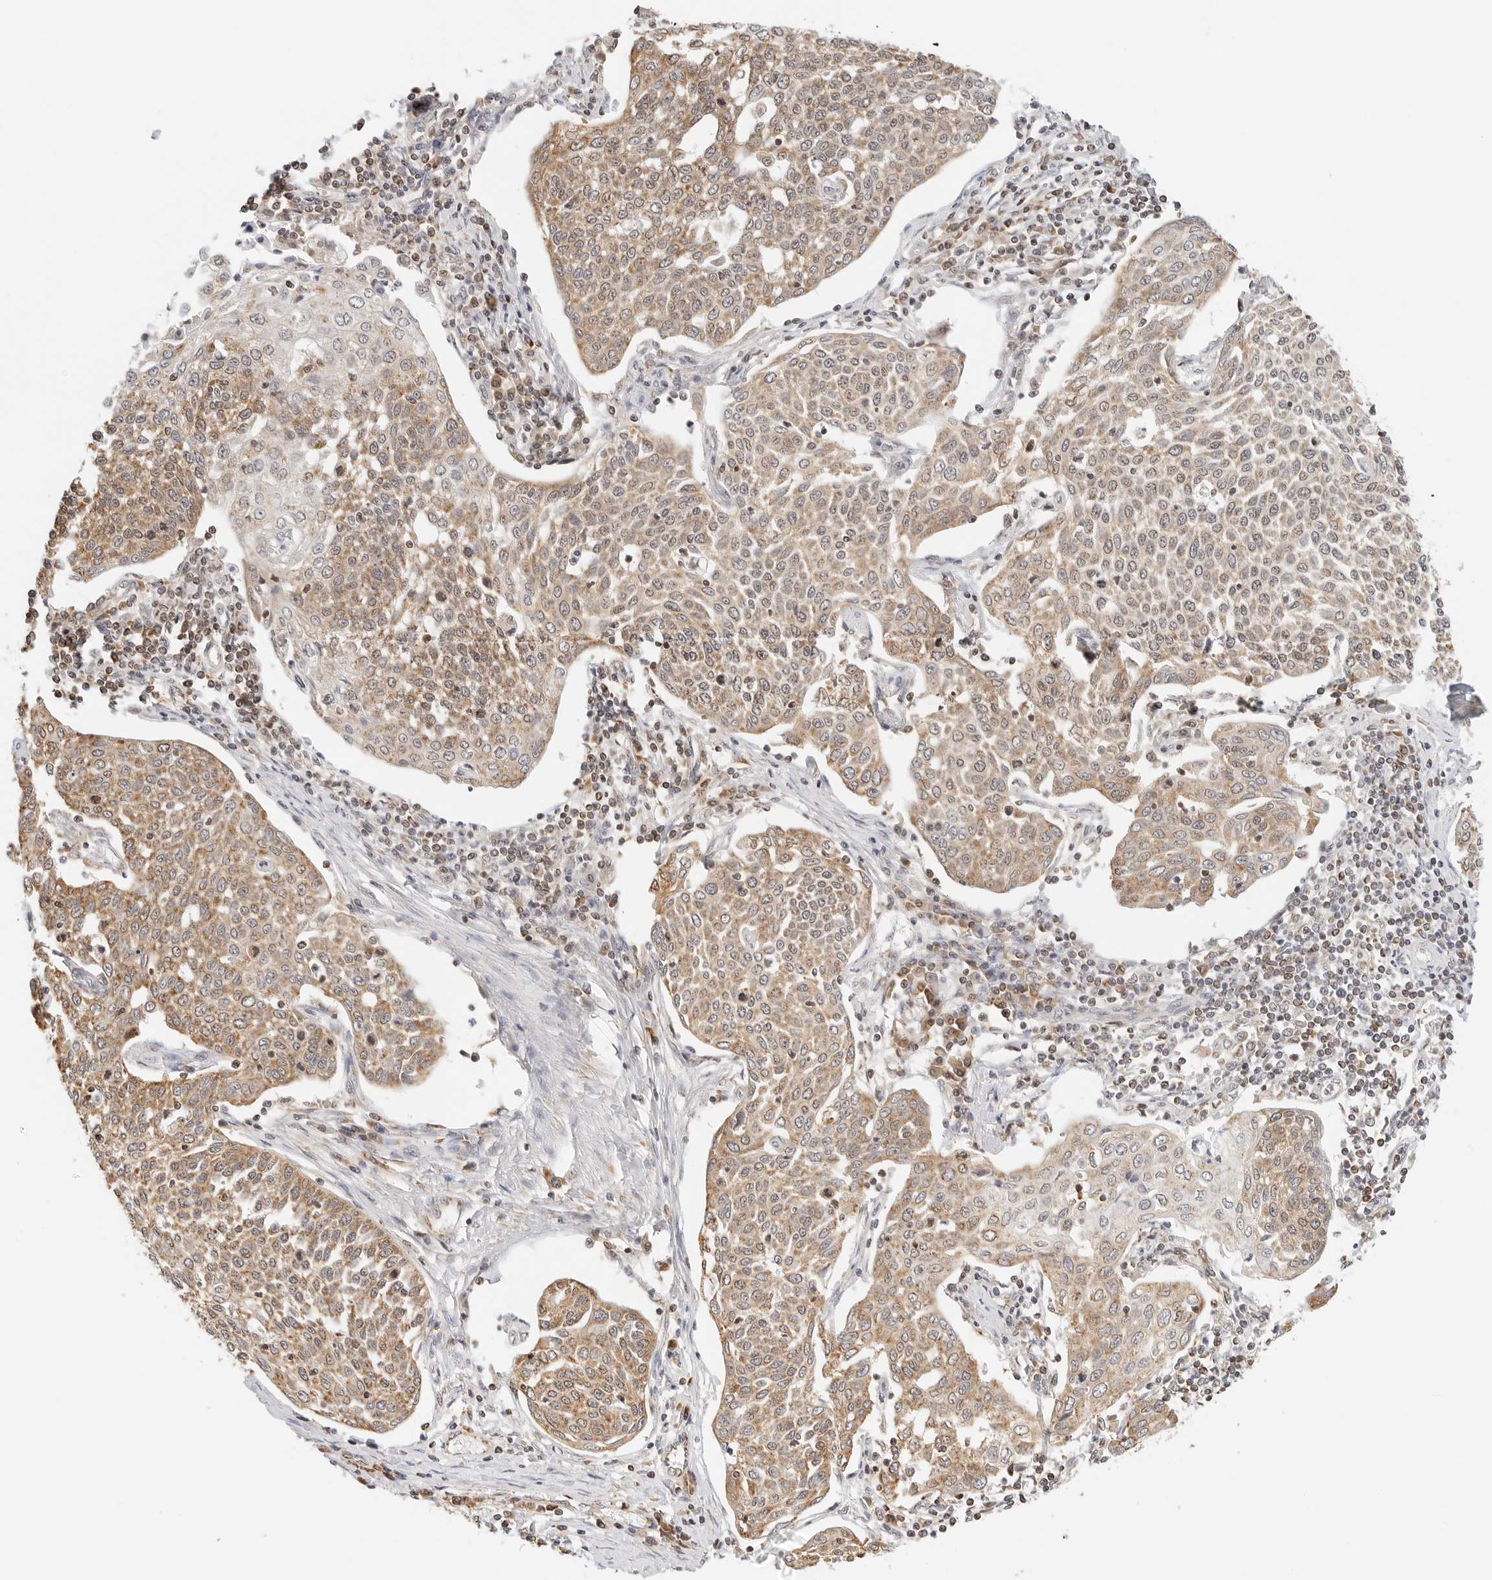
{"staining": {"intensity": "moderate", "quantity": ">75%", "location": "cytoplasmic/membranous"}, "tissue": "cervical cancer", "cell_type": "Tumor cells", "image_type": "cancer", "snomed": [{"axis": "morphology", "description": "Squamous cell carcinoma, NOS"}, {"axis": "topography", "description": "Cervix"}], "caption": "Approximately >75% of tumor cells in human cervical cancer (squamous cell carcinoma) reveal moderate cytoplasmic/membranous protein positivity as visualized by brown immunohistochemical staining.", "gene": "ATL1", "patient": {"sex": "female", "age": 34}}